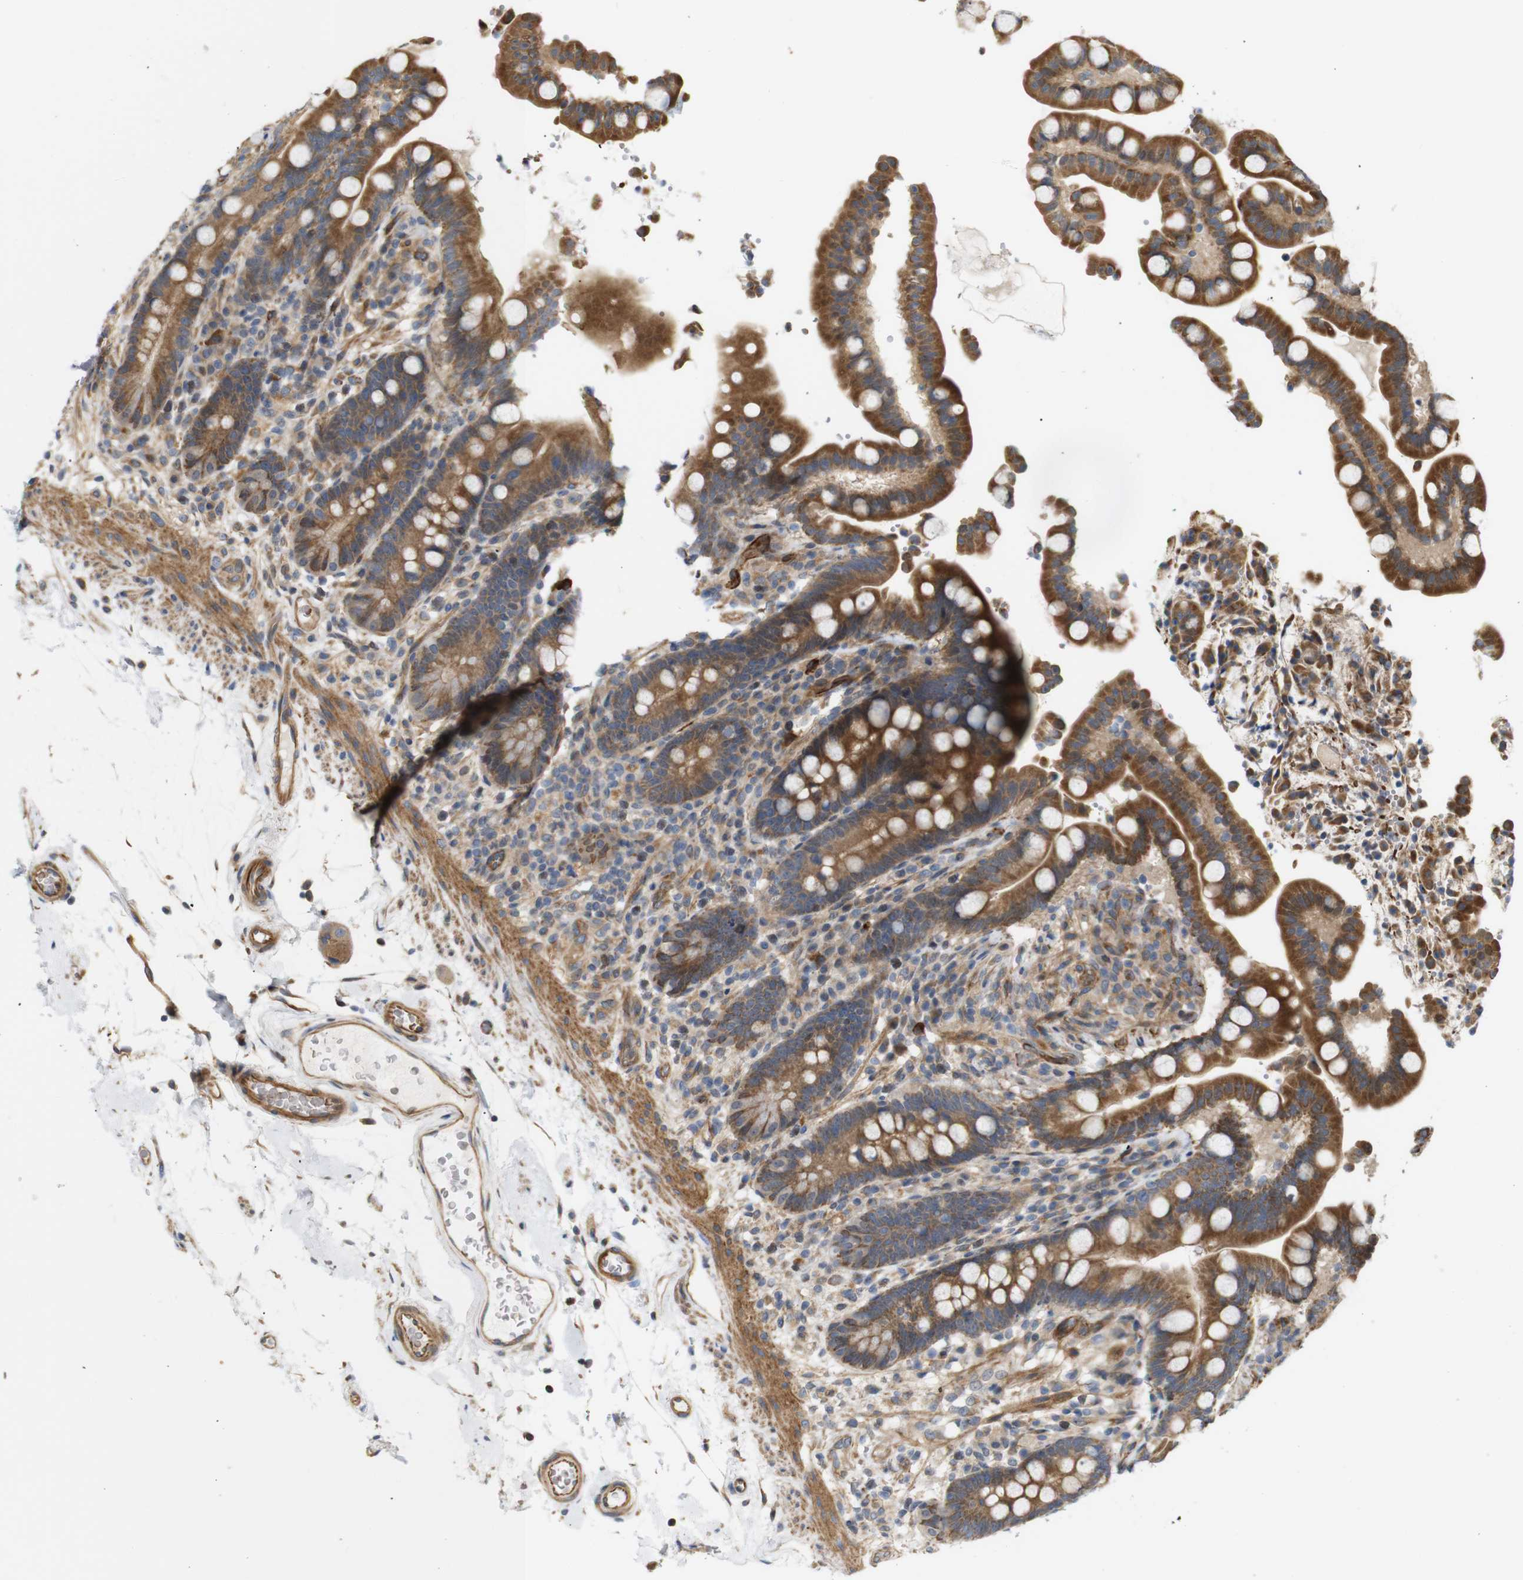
{"staining": {"intensity": "moderate", "quantity": ">75%", "location": "cytoplasmic/membranous"}, "tissue": "colon", "cell_type": "Endothelial cells", "image_type": "normal", "snomed": [{"axis": "morphology", "description": "Normal tissue, NOS"}, {"axis": "topography", "description": "Colon"}], "caption": "IHC histopathology image of unremarkable human colon stained for a protein (brown), which demonstrates medium levels of moderate cytoplasmic/membranous expression in about >75% of endothelial cells.", "gene": "RPTOR", "patient": {"sex": "male", "age": 73}}